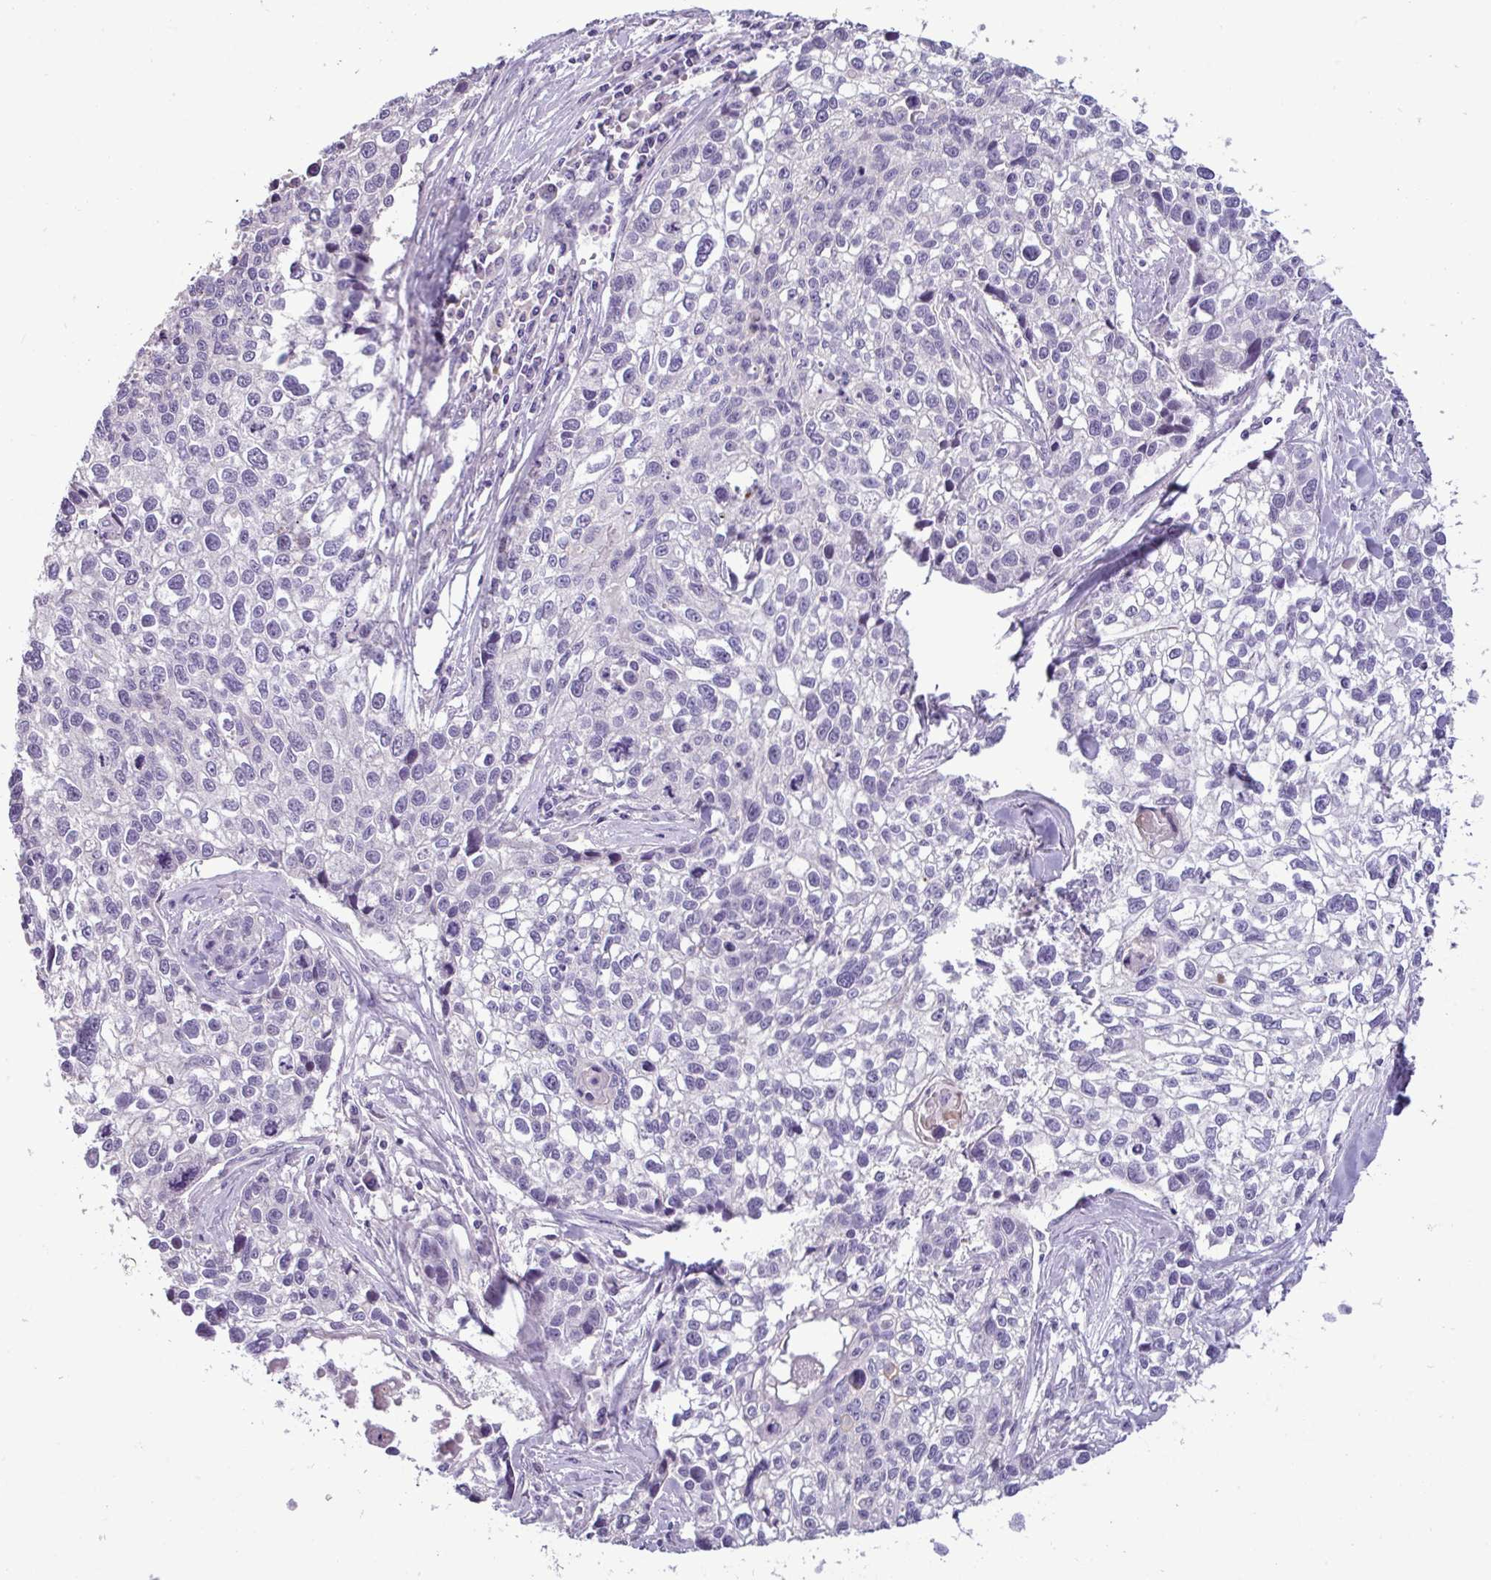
{"staining": {"intensity": "negative", "quantity": "none", "location": "none"}, "tissue": "lung cancer", "cell_type": "Tumor cells", "image_type": "cancer", "snomed": [{"axis": "morphology", "description": "Squamous cell carcinoma, NOS"}, {"axis": "topography", "description": "Lung"}], "caption": "High magnification brightfield microscopy of lung squamous cell carcinoma stained with DAB (3,3'-diaminobenzidine) (brown) and counterstained with hematoxylin (blue): tumor cells show no significant positivity.", "gene": "PNLDC1", "patient": {"sex": "male", "age": 74}}